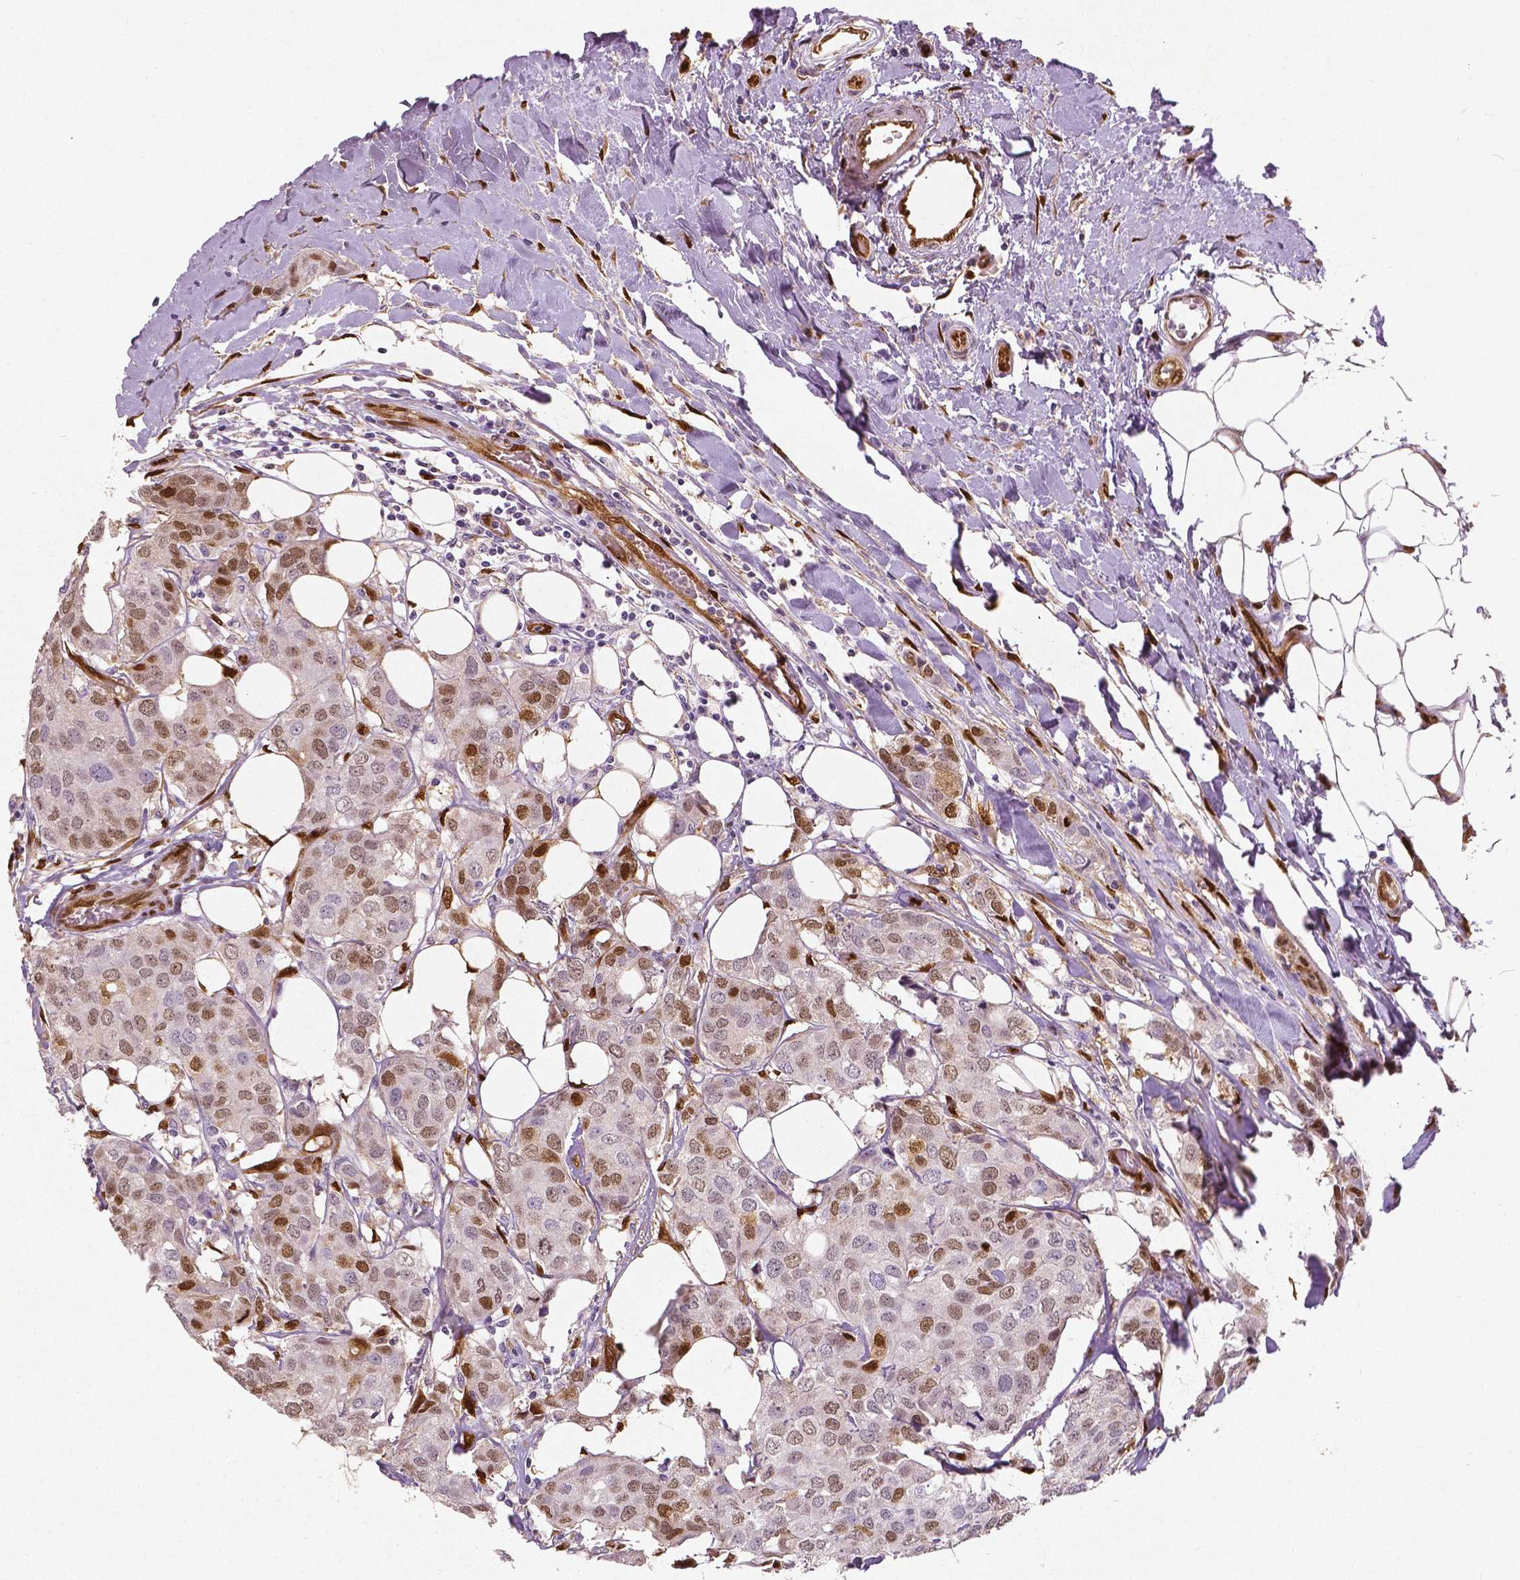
{"staining": {"intensity": "moderate", "quantity": ">75%", "location": "cytoplasmic/membranous,nuclear"}, "tissue": "breast cancer", "cell_type": "Tumor cells", "image_type": "cancer", "snomed": [{"axis": "morphology", "description": "Duct carcinoma"}, {"axis": "topography", "description": "Breast"}], "caption": "Moderate cytoplasmic/membranous and nuclear positivity is seen in approximately >75% of tumor cells in breast cancer (intraductal carcinoma).", "gene": "WWTR1", "patient": {"sex": "female", "age": 80}}